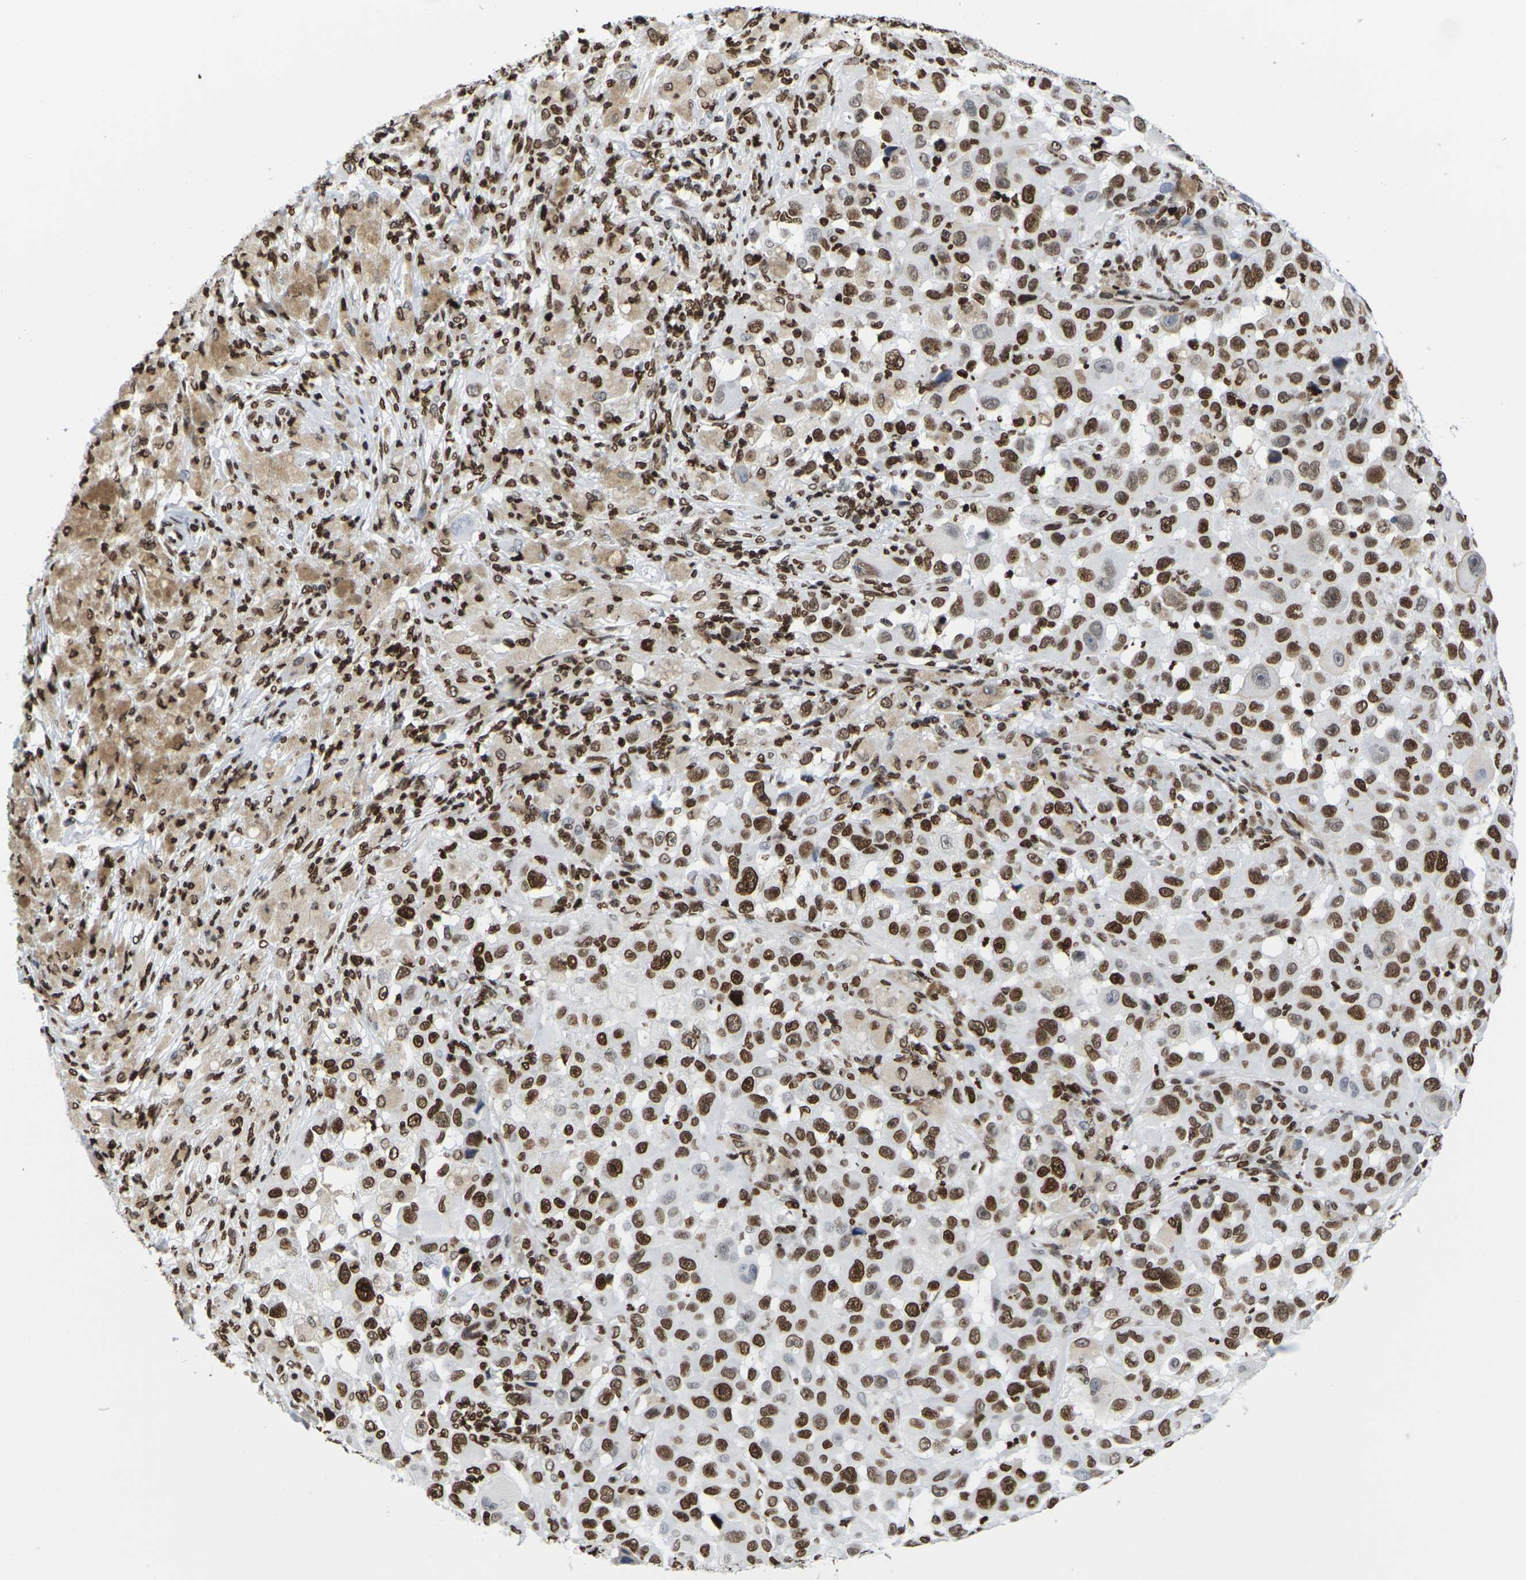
{"staining": {"intensity": "strong", "quantity": ">75%", "location": "cytoplasmic/membranous,nuclear"}, "tissue": "melanoma", "cell_type": "Tumor cells", "image_type": "cancer", "snomed": [{"axis": "morphology", "description": "Malignant melanoma, NOS"}, {"axis": "topography", "description": "Skin"}], "caption": "High-magnification brightfield microscopy of malignant melanoma stained with DAB (brown) and counterstained with hematoxylin (blue). tumor cells exhibit strong cytoplasmic/membranous and nuclear expression is present in about>75% of cells.", "gene": "H2AC21", "patient": {"sex": "male", "age": 96}}